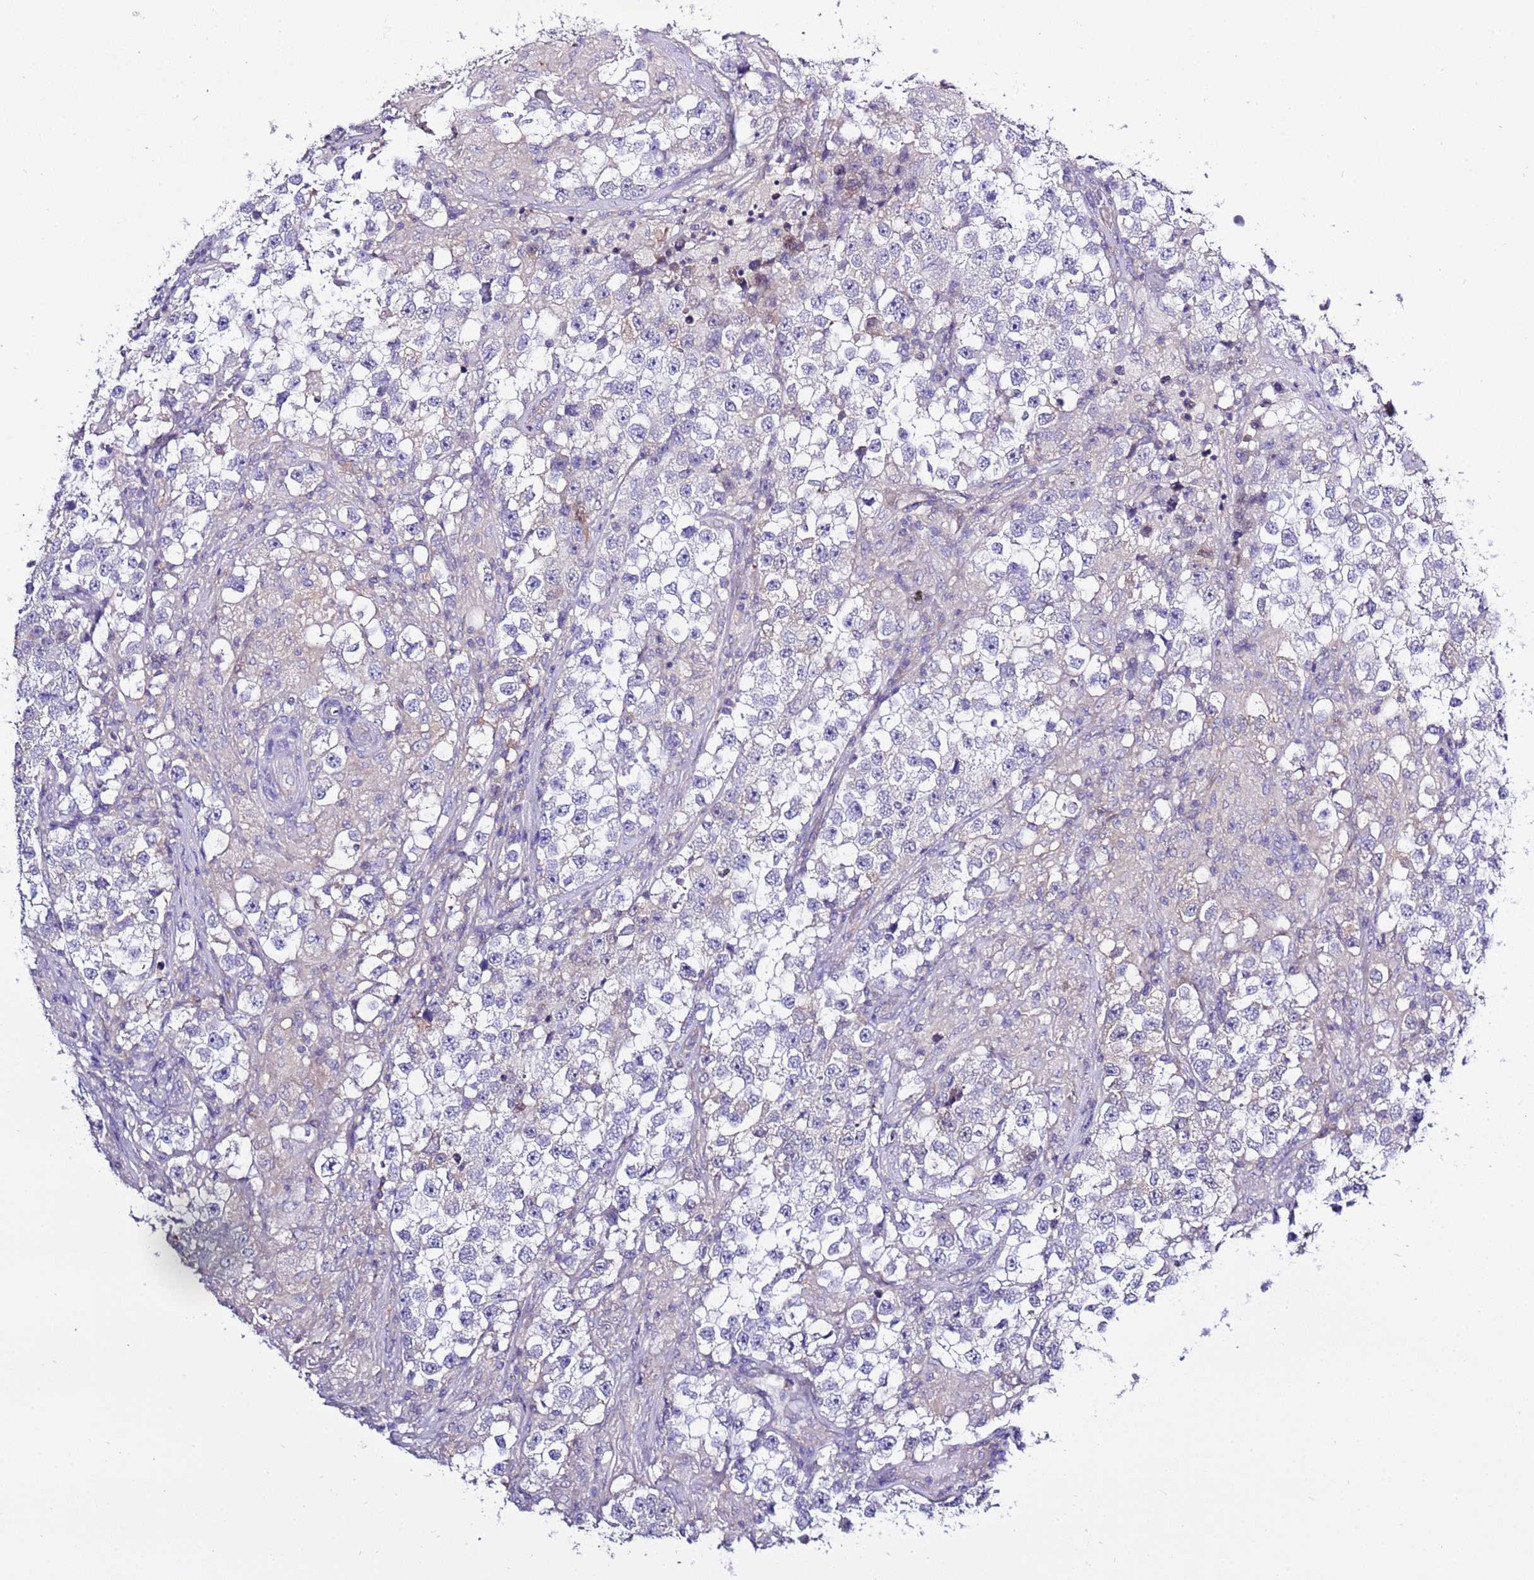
{"staining": {"intensity": "negative", "quantity": "none", "location": "none"}, "tissue": "testis cancer", "cell_type": "Tumor cells", "image_type": "cancer", "snomed": [{"axis": "morphology", "description": "Seminoma, NOS"}, {"axis": "topography", "description": "Testis"}], "caption": "A high-resolution histopathology image shows immunohistochemistry staining of testis cancer, which reveals no significant staining in tumor cells.", "gene": "STIP1", "patient": {"sex": "male", "age": 46}}